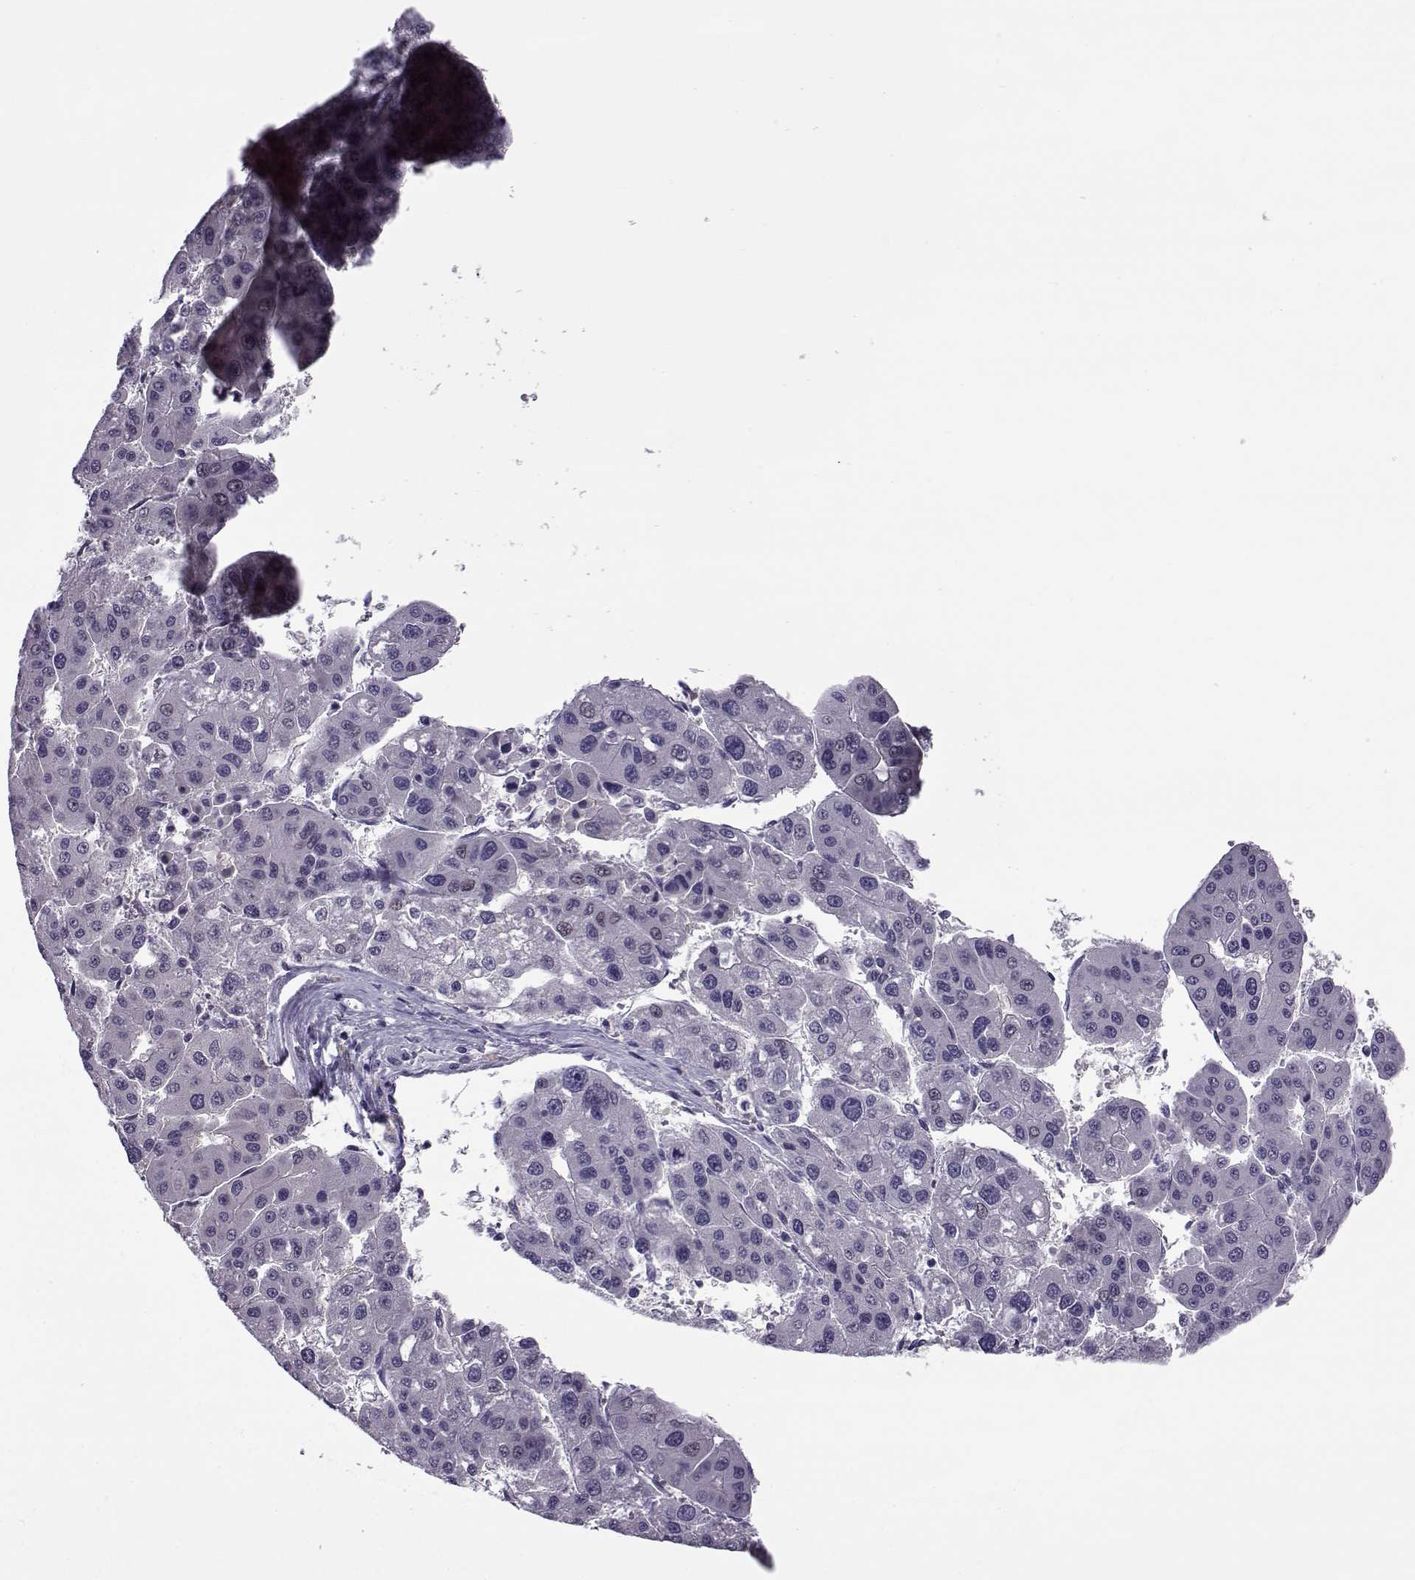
{"staining": {"intensity": "weak", "quantity": "<25%", "location": "nuclear"}, "tissue": "liver cancer", "cell_type": "Tumor cells", "image_type": "cancer", "snomed": [{"axis": "morphology", "description": "Carcinoma, Hepatocellular, NOS"}, {"axis": "topography", "description": "Liver"}], "caption": "Photomicrograph shows no protein positivity in tumor cells of liver cancer (hepatocellular carcinoma) tissue.", "gene": "OIP5", "patient": {"sex": "male", "age": 73}}